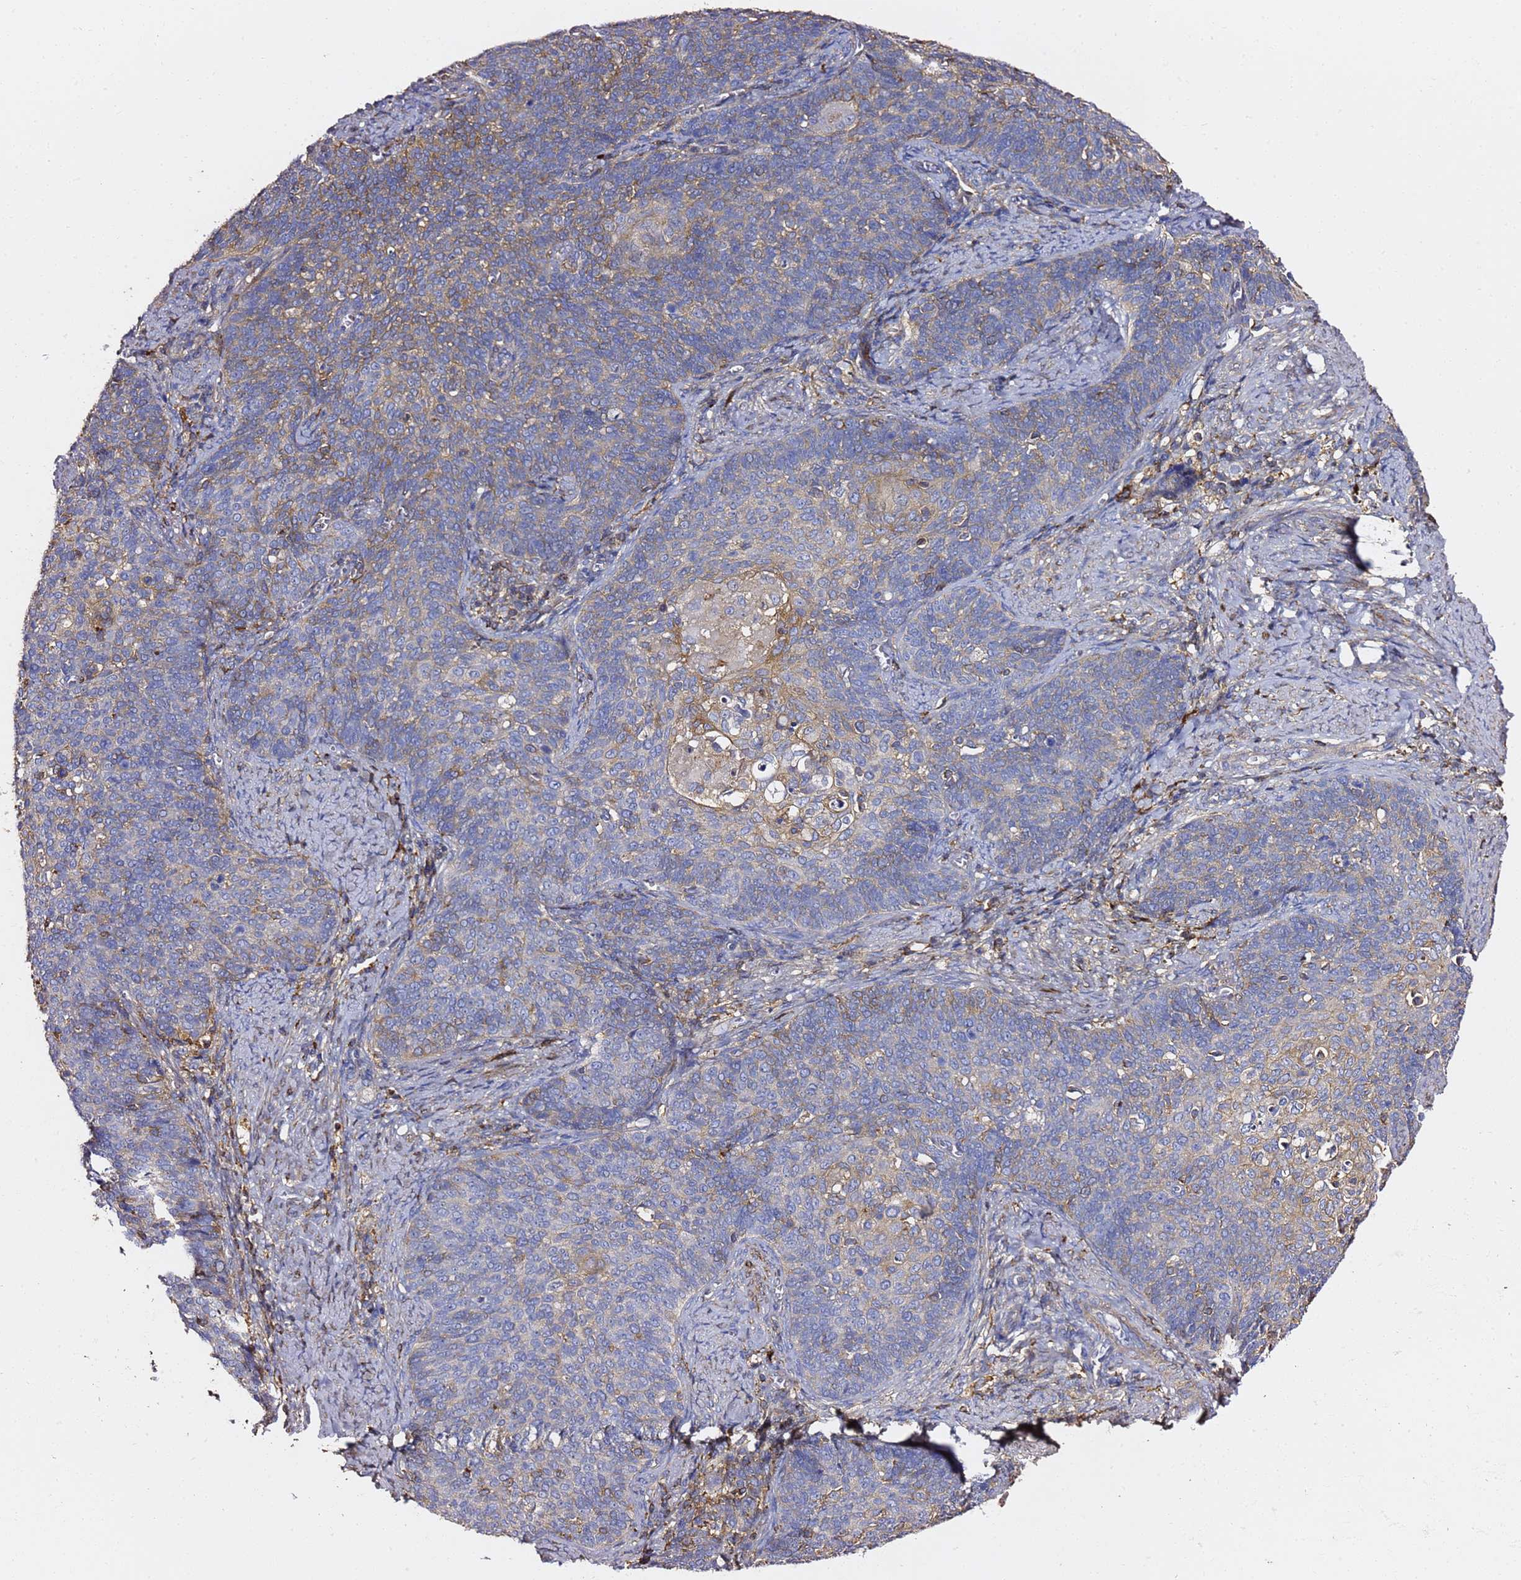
{"staining": {"intensity": "weak", "quantity": "25%-75%", "location": "cytoplasmic/membranous"}, "tissue": "cervical cancer", "cell_type": "Tumor cells", "image_type": "cancer", "snomed": [{"axis": "morphology", "description": "Normal tissue, NOS"}, {"axis": "morphology", "description": "Squamous cell carcinoma, NOS"}, {"axis": "topography", "description": "Cervix"}], "caption": "DAB immunohistochemical staining of human cervical cancer (squamous cell carcinoma) displays weak cytoplasmic/membranous protein positivity in about 25%-75% of tumor cells.", "gene": "ZFP36L2", "patient": {"sex": "female", "age": 39}}